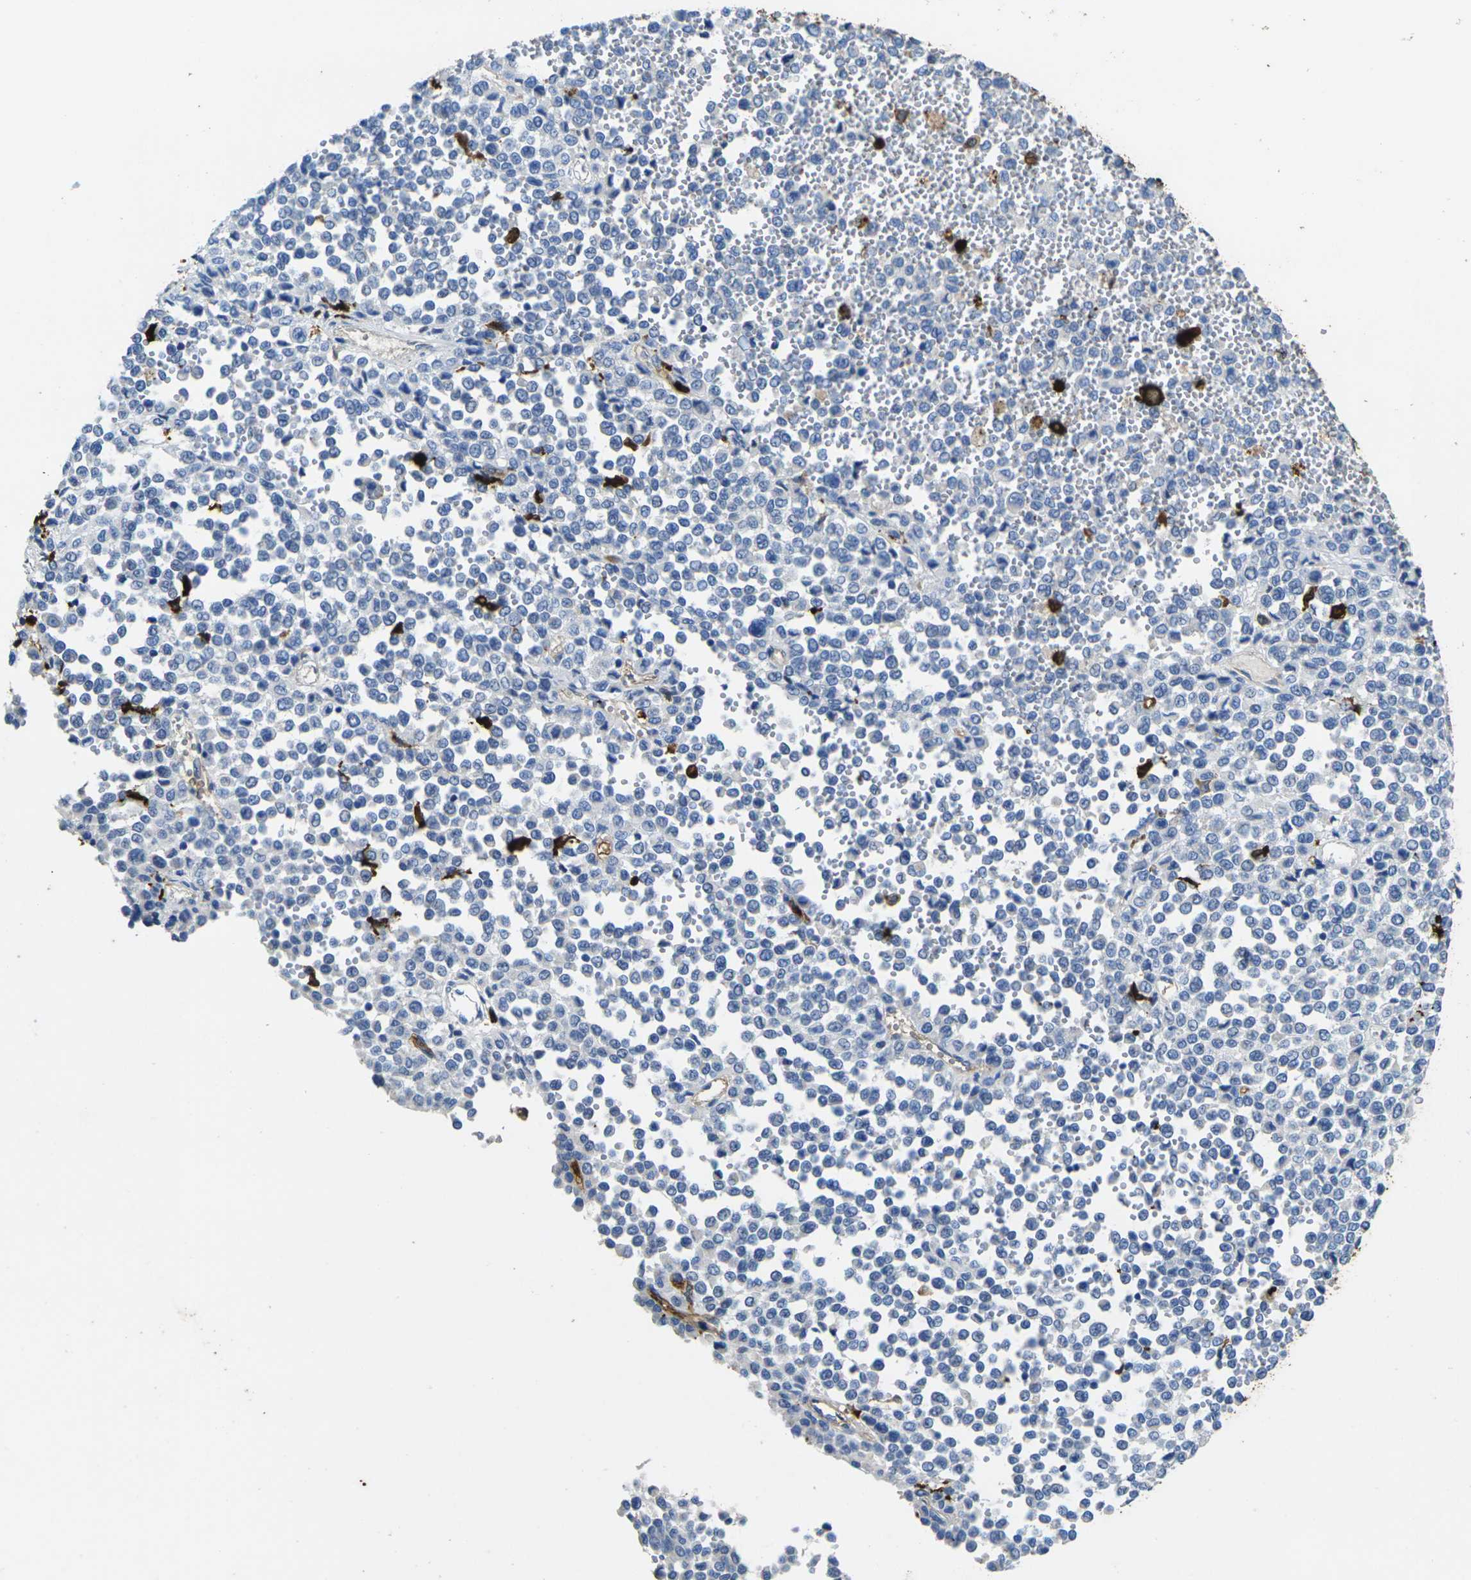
{"staining": {"intensity": "negative", "quantity": "none", "location": "none"}, "tissue": "melanoma", "cell_type": "Tumor cells", "image_type": "cancer", "snomed": [{"axis": "morphology", "description": "Malignant melanoma, Metastatic site"}, {"axis": "topography", "description": "Pancreas"}], "caption": "Immunohistochemistry (IHC) micrograph of malignant melanoma (metastatic site) stained for a protein (brown), which exhibits no staining in tumor cells. (DAB immunohistochemistry (IHC), high magnification).", "gene": "S100A9", "patient": {"sex": "female", "age": 30}}